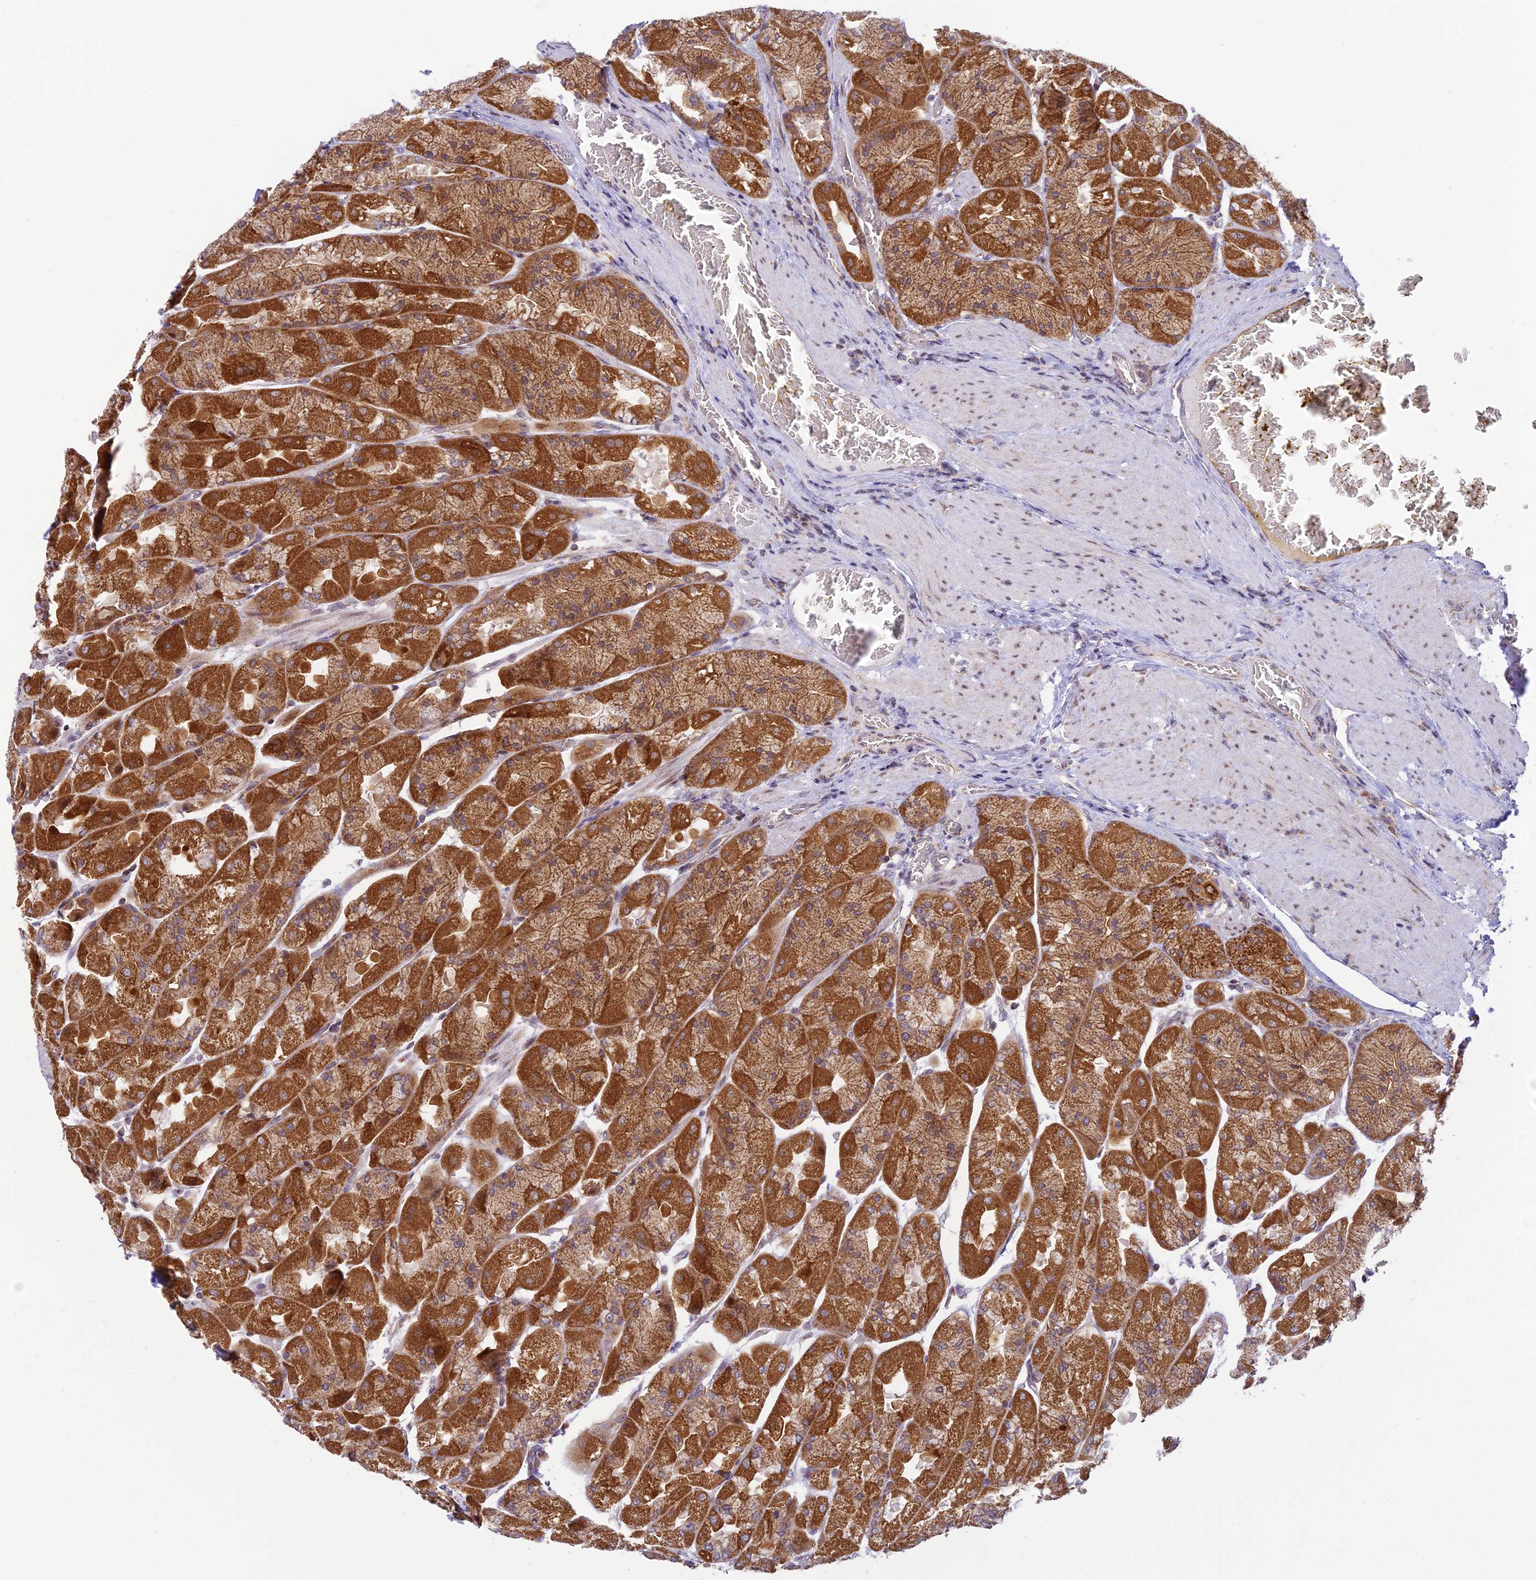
{"staining": {"intensity": "strong", "quantity": ">75%", "location": "cytoplasmic/membranous"}, "tissue": "stomach", "cell_type": "Glandular cells", "image_type": "normal", "snomed": [{"axis": "morphology", "description": "Normal tissue, NOS"}, {"axis": "topography", "description": "Stomach"}], "caption": "Approximately >75% of glandular cells in benign stomach exhibit strong cytoplasmic/membranous protein expression as visualized by brown immunohistochemical staining.", "gene": "HOOK2", "patient": {"sex": "female", "age": 61}}